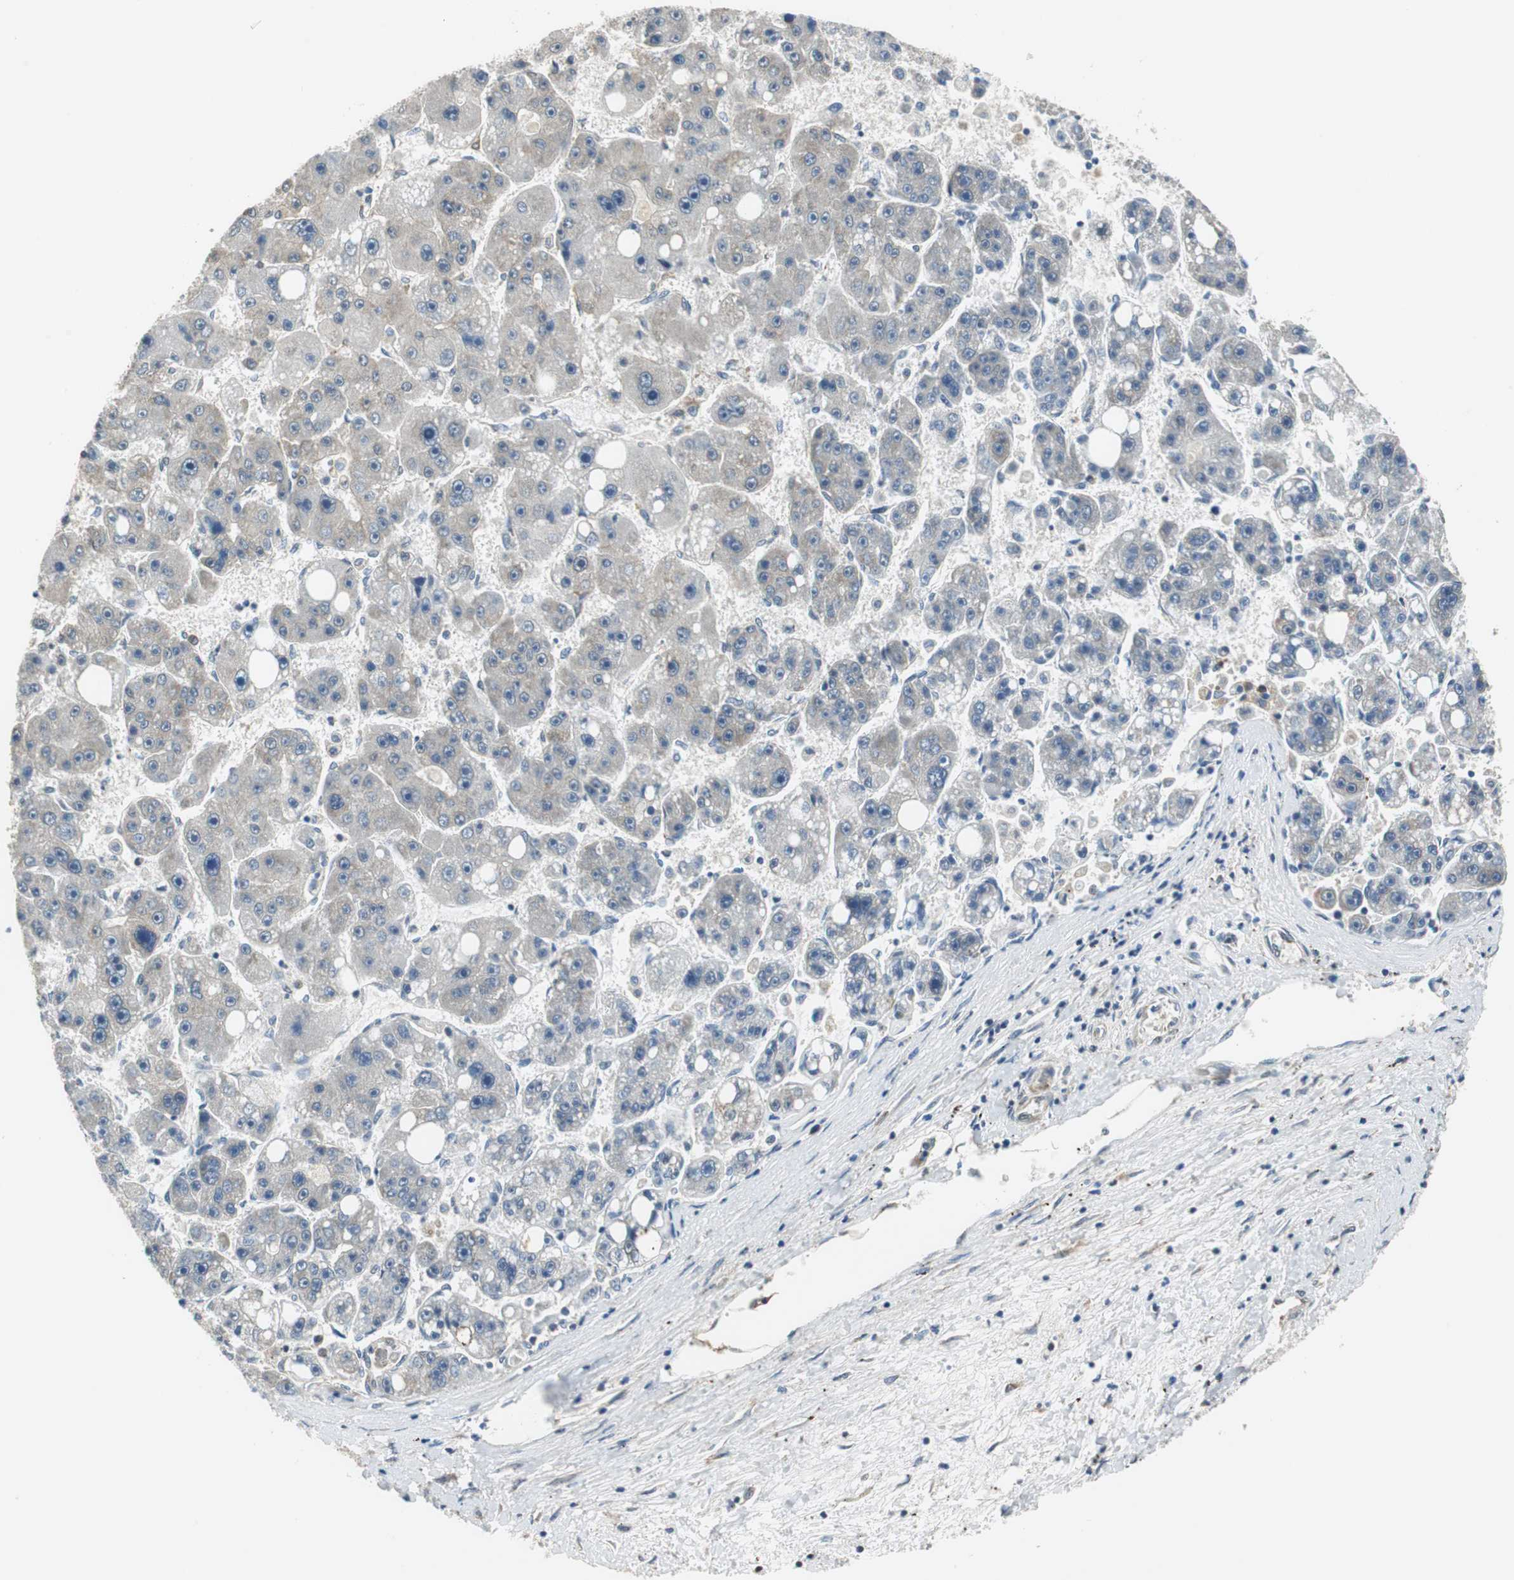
{"staining": {"intensity": "weak", "quantity": "25%-75%", "location": "cytoplasmic/membranous"}, "tissue": "liver cancer", "cell_type": "Tumor cells", "image_type": "cancer", "snomed": [{"axis": "morphology", "description": "Carcinoma, Hepatocellular, NOS"}, {"axis": "topography", "description": "Liver"}], "caption": "Immunohistochemistry (DAB) staining of human liver cancer (hepatocellular carcinoma) displays weak cytoplasmic/membranous protein staining in about 25%-75% of tumor cells.", "gene": "CNOT3", "patient": {"sex": "female", "age": 61}}